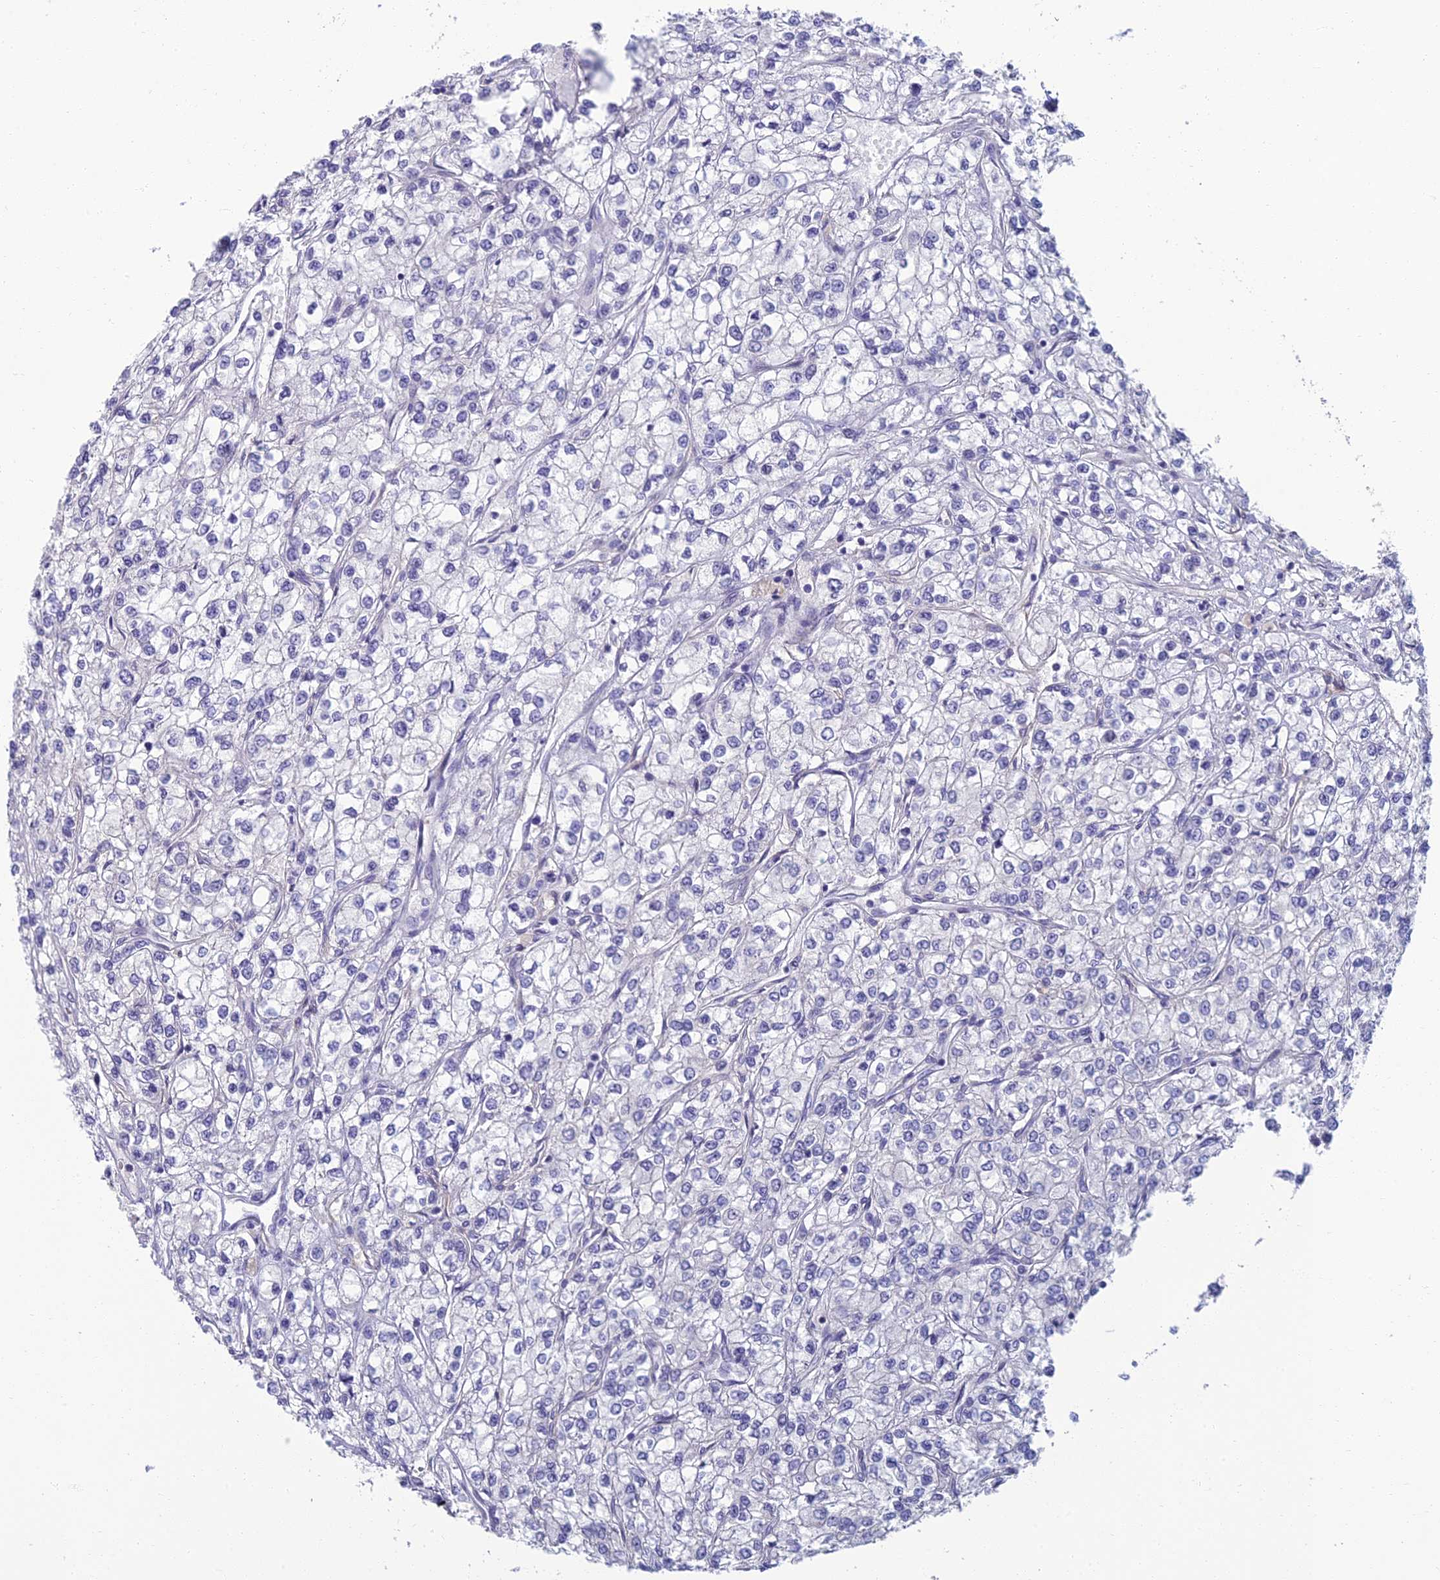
{"staining": {"intensity": "negative", "quantity": "none", "location": "none"}, "tissue": "renal cancer", "cell_type": "Tumor cells", "image_type": "cancer", "snomed": [{"axis": "morphology", "description": "Adenocarcinoma, NOS"}, {"axis": "topography", "description": "Kidney"}], "caption": "Protein analysis of renal cancer (adenocarcinoma) demonstrates no significant positivity in tumor cells.", "gene": "NEURL1", "patient": {"sex": "male", "age": 80}}